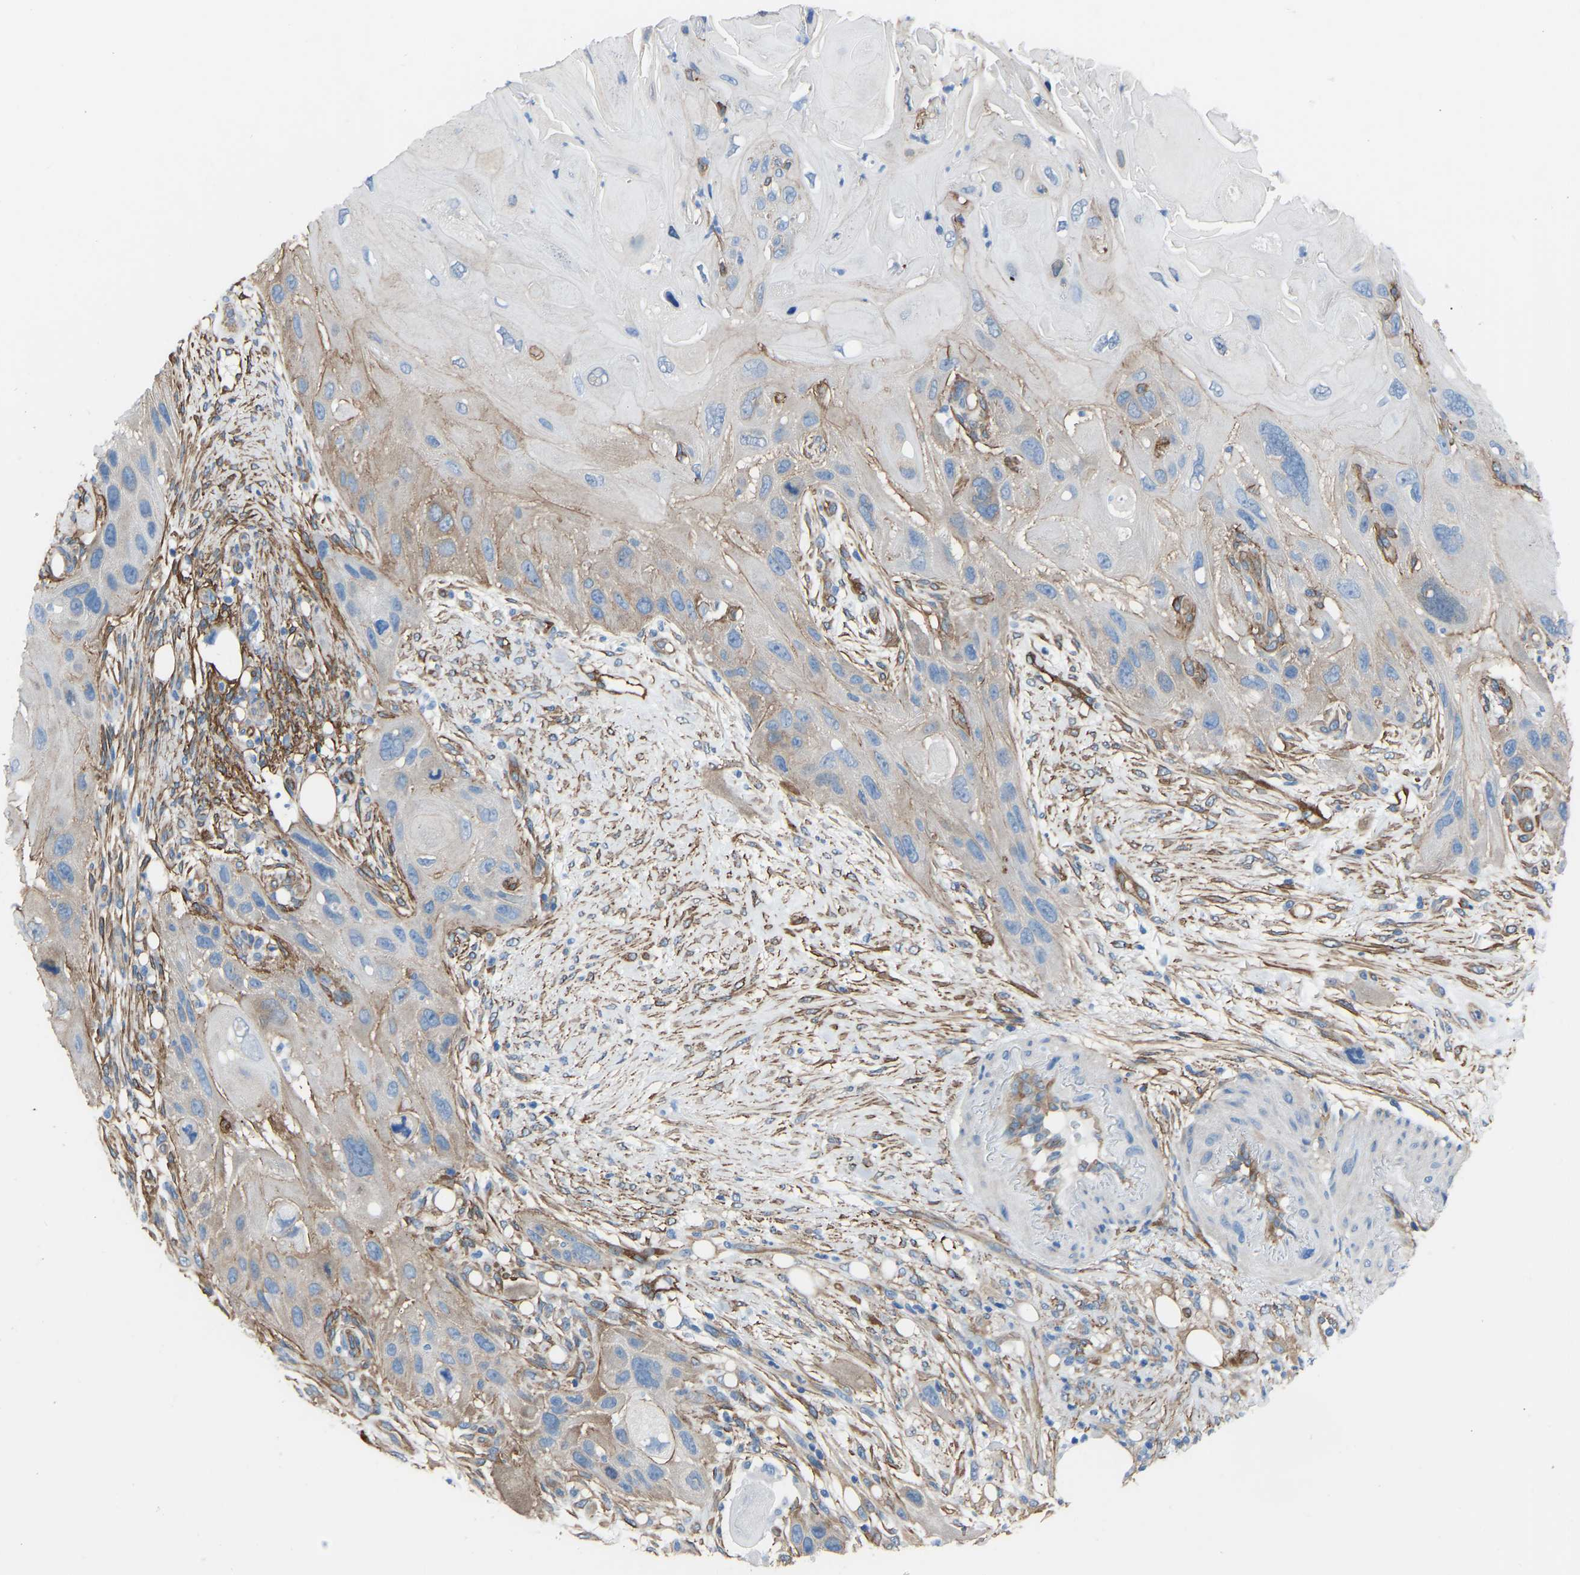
{"staining": {"intensity": "moderate", "quantity": "25%-75%", "location": "cytoplasmic/membranous"}, "tissue": "skin cancer", "cell_type": "Tumor cells", "image_type": "cancer", "snomed": [{"axis": "morphology", "description": "Squamous cell carcinoma, NOS"}, {"axis": "topography", "description": "Skin"}], "caption": "Skin squamous cell carcinoma stained with immunohistochemistry (IHC) displays moderate cytoplasmic/membranous staining in approximately 25%-75% of tumor cells.", "gene": "MYH10", "patient": {"sex": "female", "age": 77}}